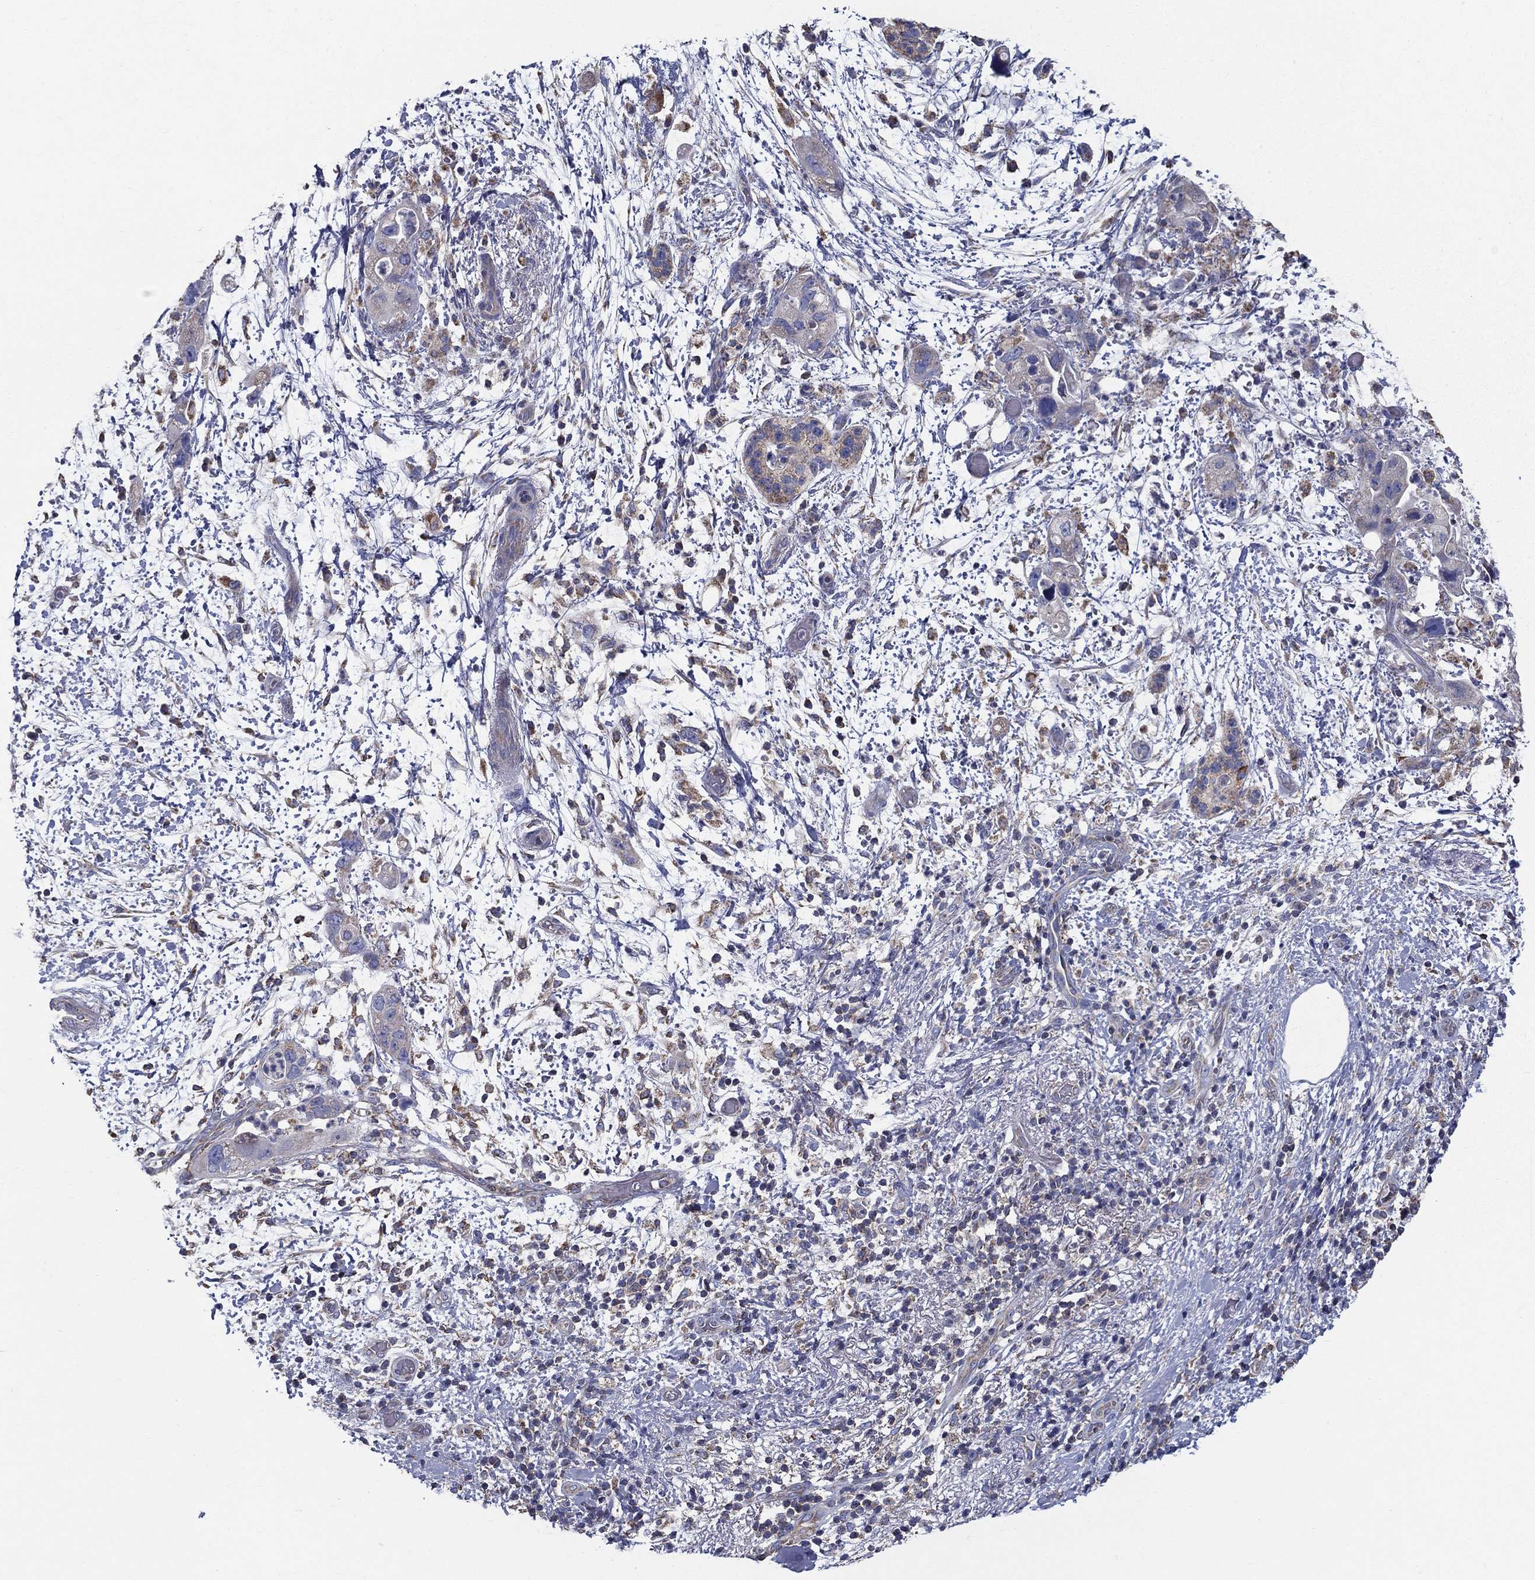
{"staining": {"intensity": "negative", "quantity": "none", "location": "none"}, "tissue": "pancreatic cancer", "cell_type": "Tumor cells", "image_type": "cancer", "snomed": [{"axis": "morphology", "description": "Adenocarcinoma, NOS"}, {"axis": "topography", "description": "Pancreas"}], "caption": "This histopathology image is of pancreatic cancer stained with immunohistochemistry to label a protein in brown with the nuclei are counter-stained blue. There is no staining in tumor cells.", "gene": "NME5", "patient": {"sex": "female", "age": 72}}